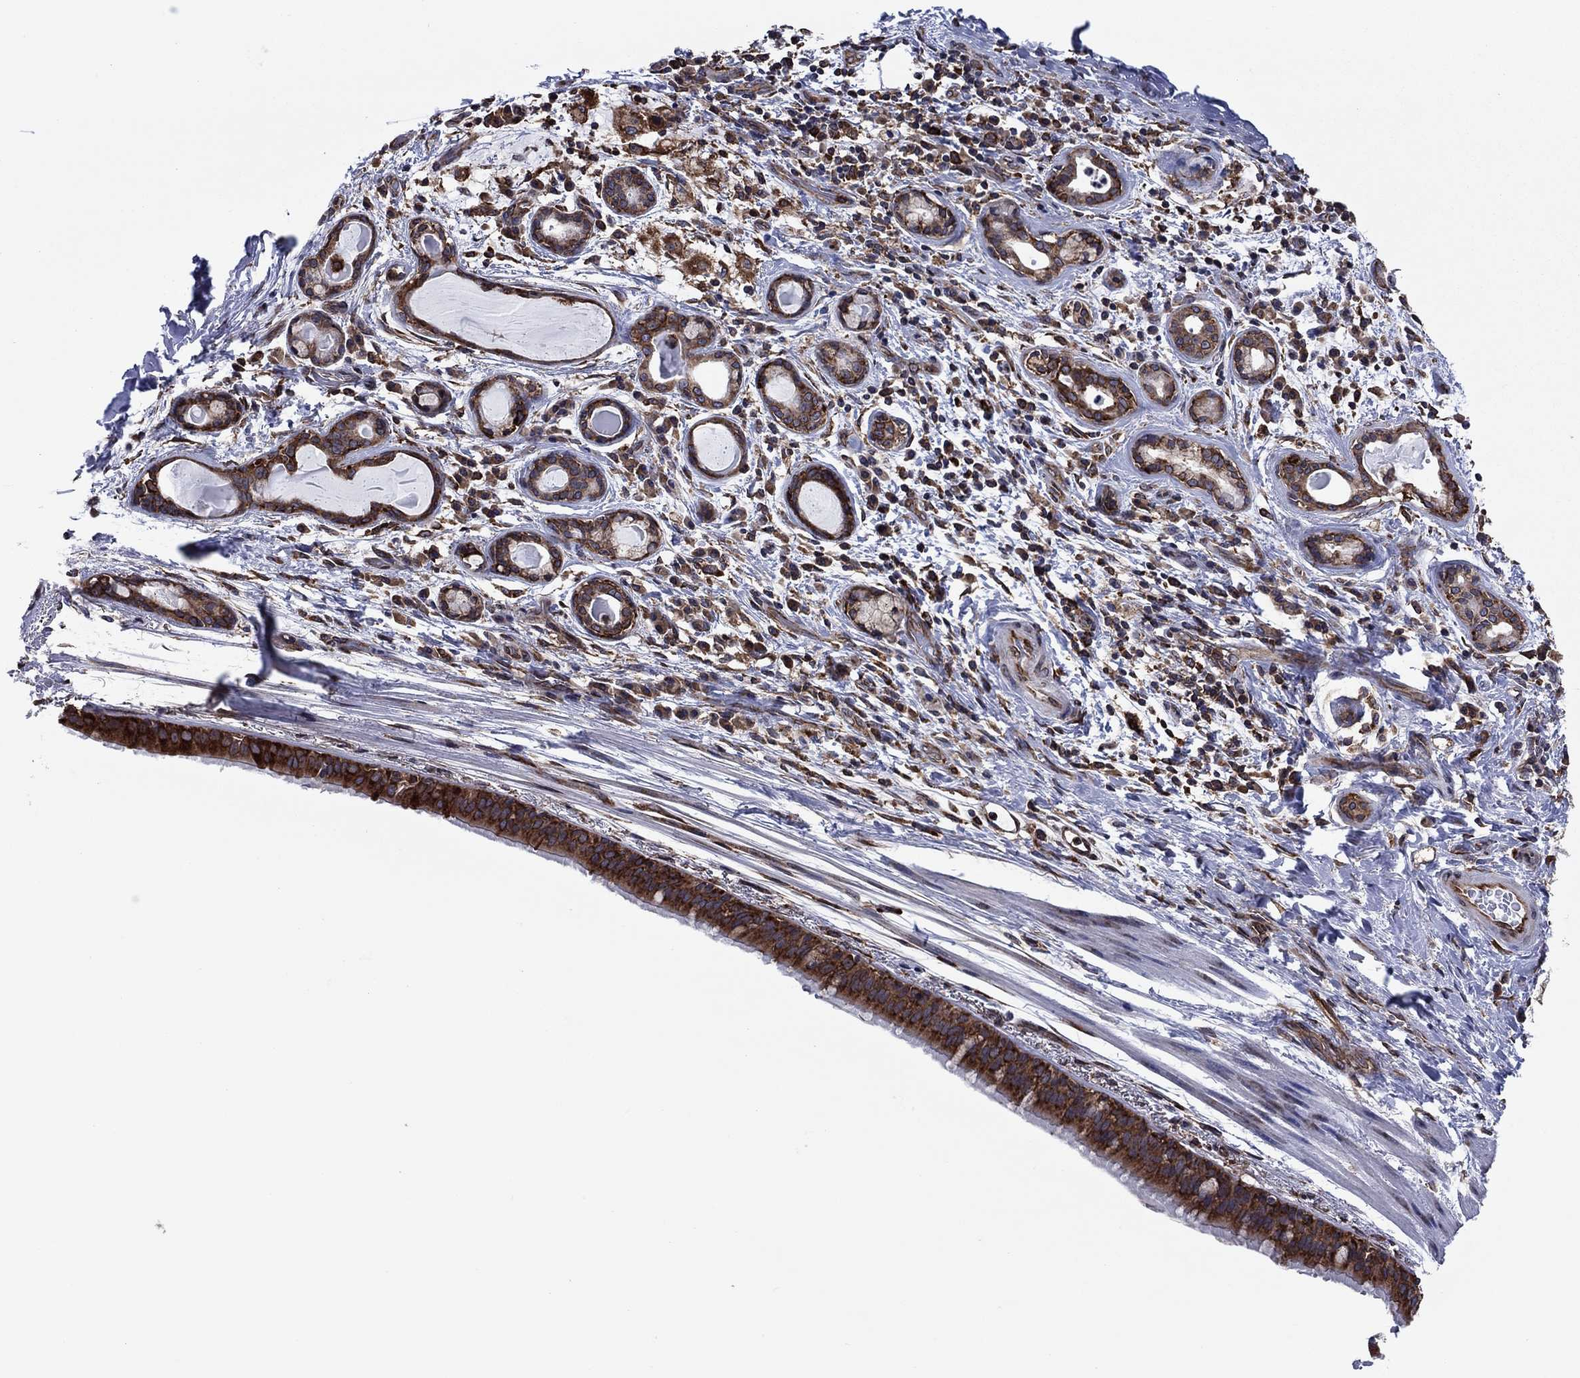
{"staining": {"intensity": "strong", "quantity": ">75%", "location": "cytoplasmic/membranous"}, "tissue": "bronchus", "cell_type": "Respiratory epithelial cells", "image_type": "normal", "snomed": [{"axis": "morphology", "description": "Normal tissue, NOS"}, {"axis": "morphology", "description": "Squamous cell carcinoma, NOS"}, {"axis": "topography", "description": "Bronchus"}, {"axis": "topography", "description": "Lung"}], "caption": "DAB (3,3'-diaminobenzidine) immunohistochemical staining of normal bronchus exhibits strong cytoplasmic/membranous protein staining in about >75% of respiratory epithelial cells.", "gene": "YBX1", "patient": {"sex": "male", "age": 69}}